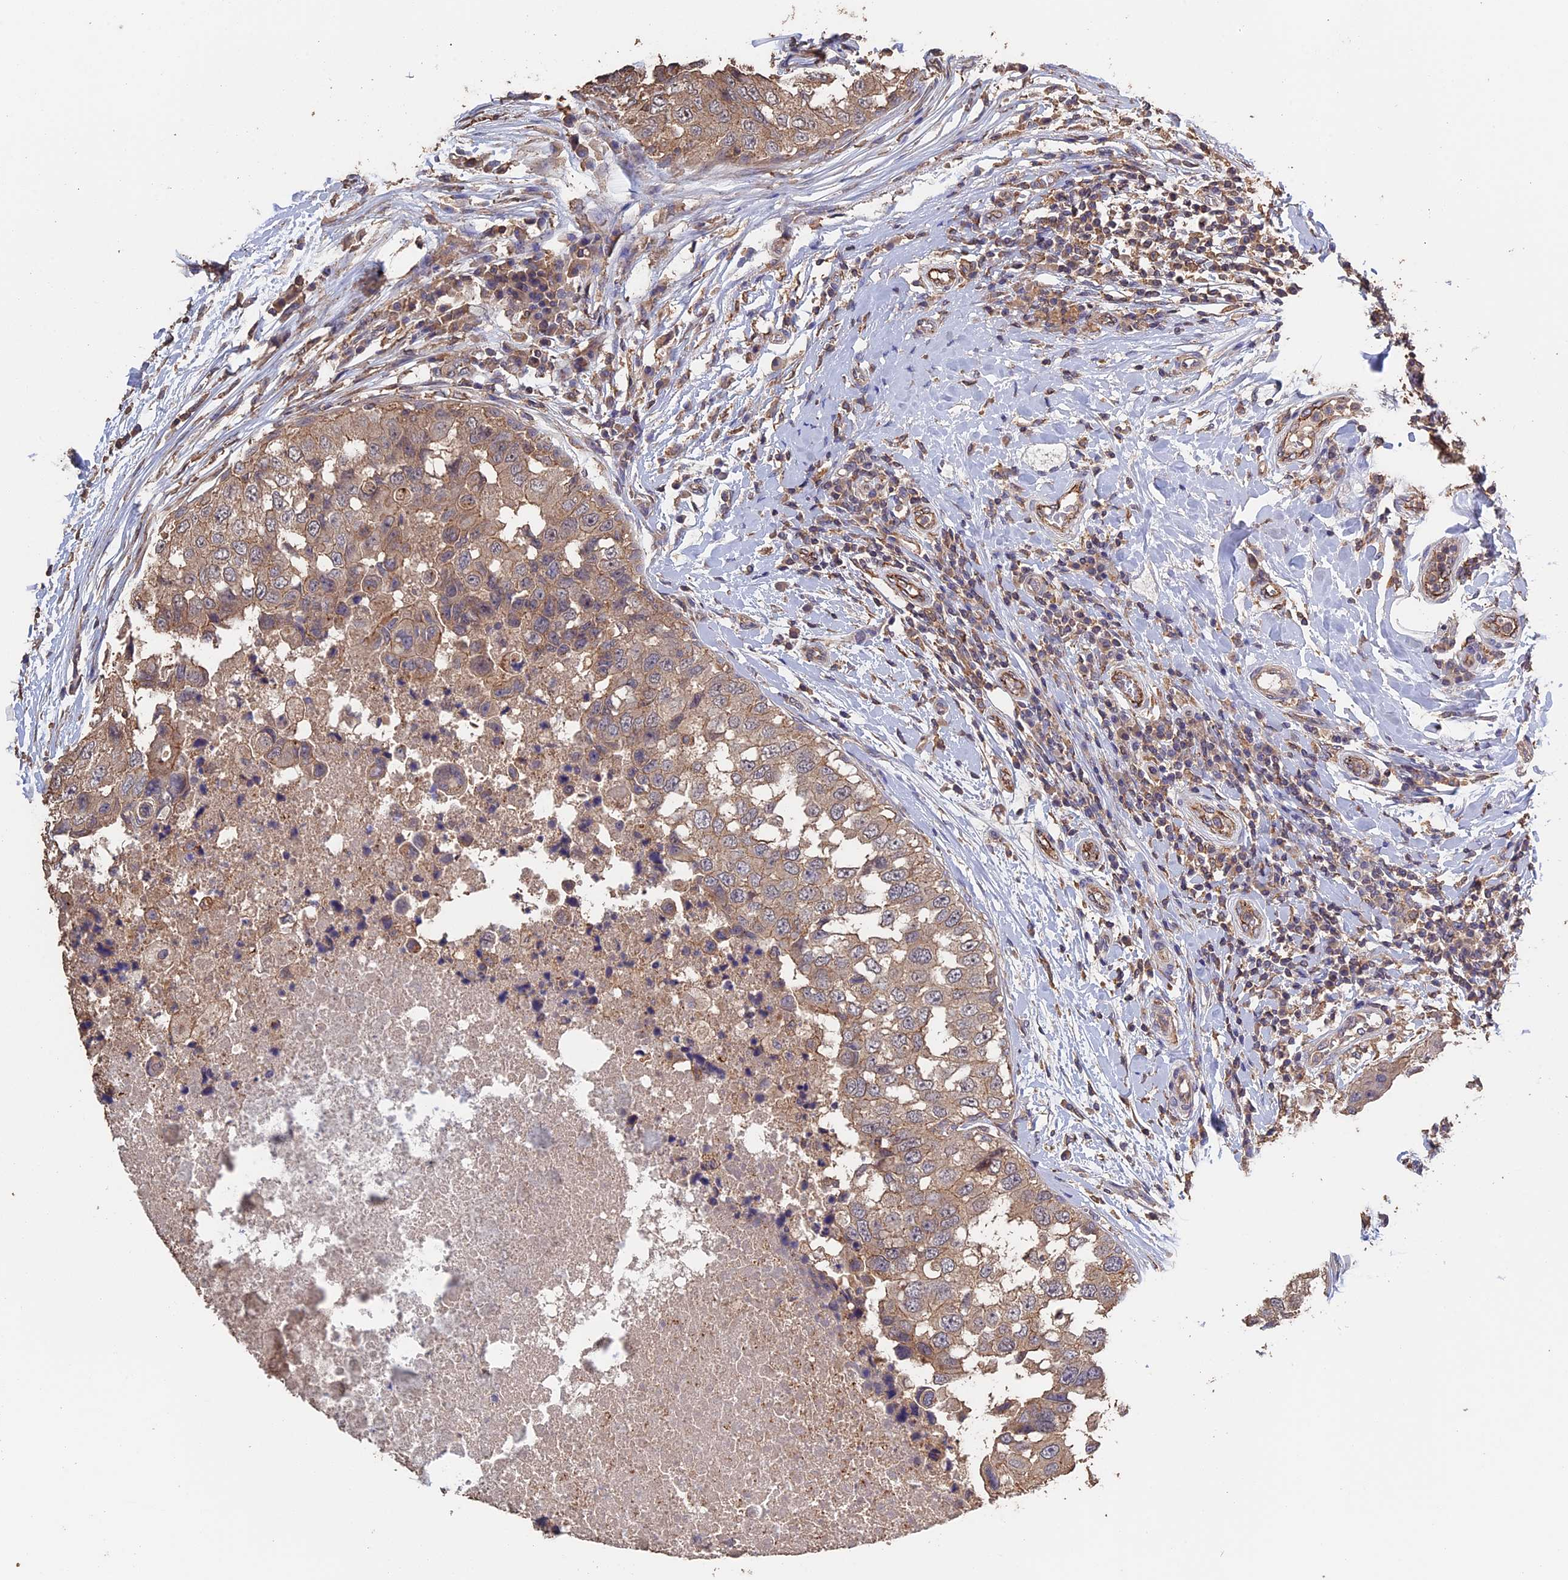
{"staining": {"intensity": "weak", "quantity": ">75%", "location": "cytoplasmic/membranous"}, "tissue": "breast cancer", "cell_type": "Tumor cells", "image_type": "cancer", "snomed": [{"axis": "morphology", "description": "Duct carcinoma"}, {"axis": "topography", "description": "Breast"}], "caption": "DAB immunohistochemical staining of breast invasive ductal carcinoma exhibits weak cytoplasmic/membranous protein positivity in approximately >75% of tumor cells. (IHC, brightfield microscopy, high magnification).", "gene": "PIGQ", "patient": {"sex": "female", "age": 27}}